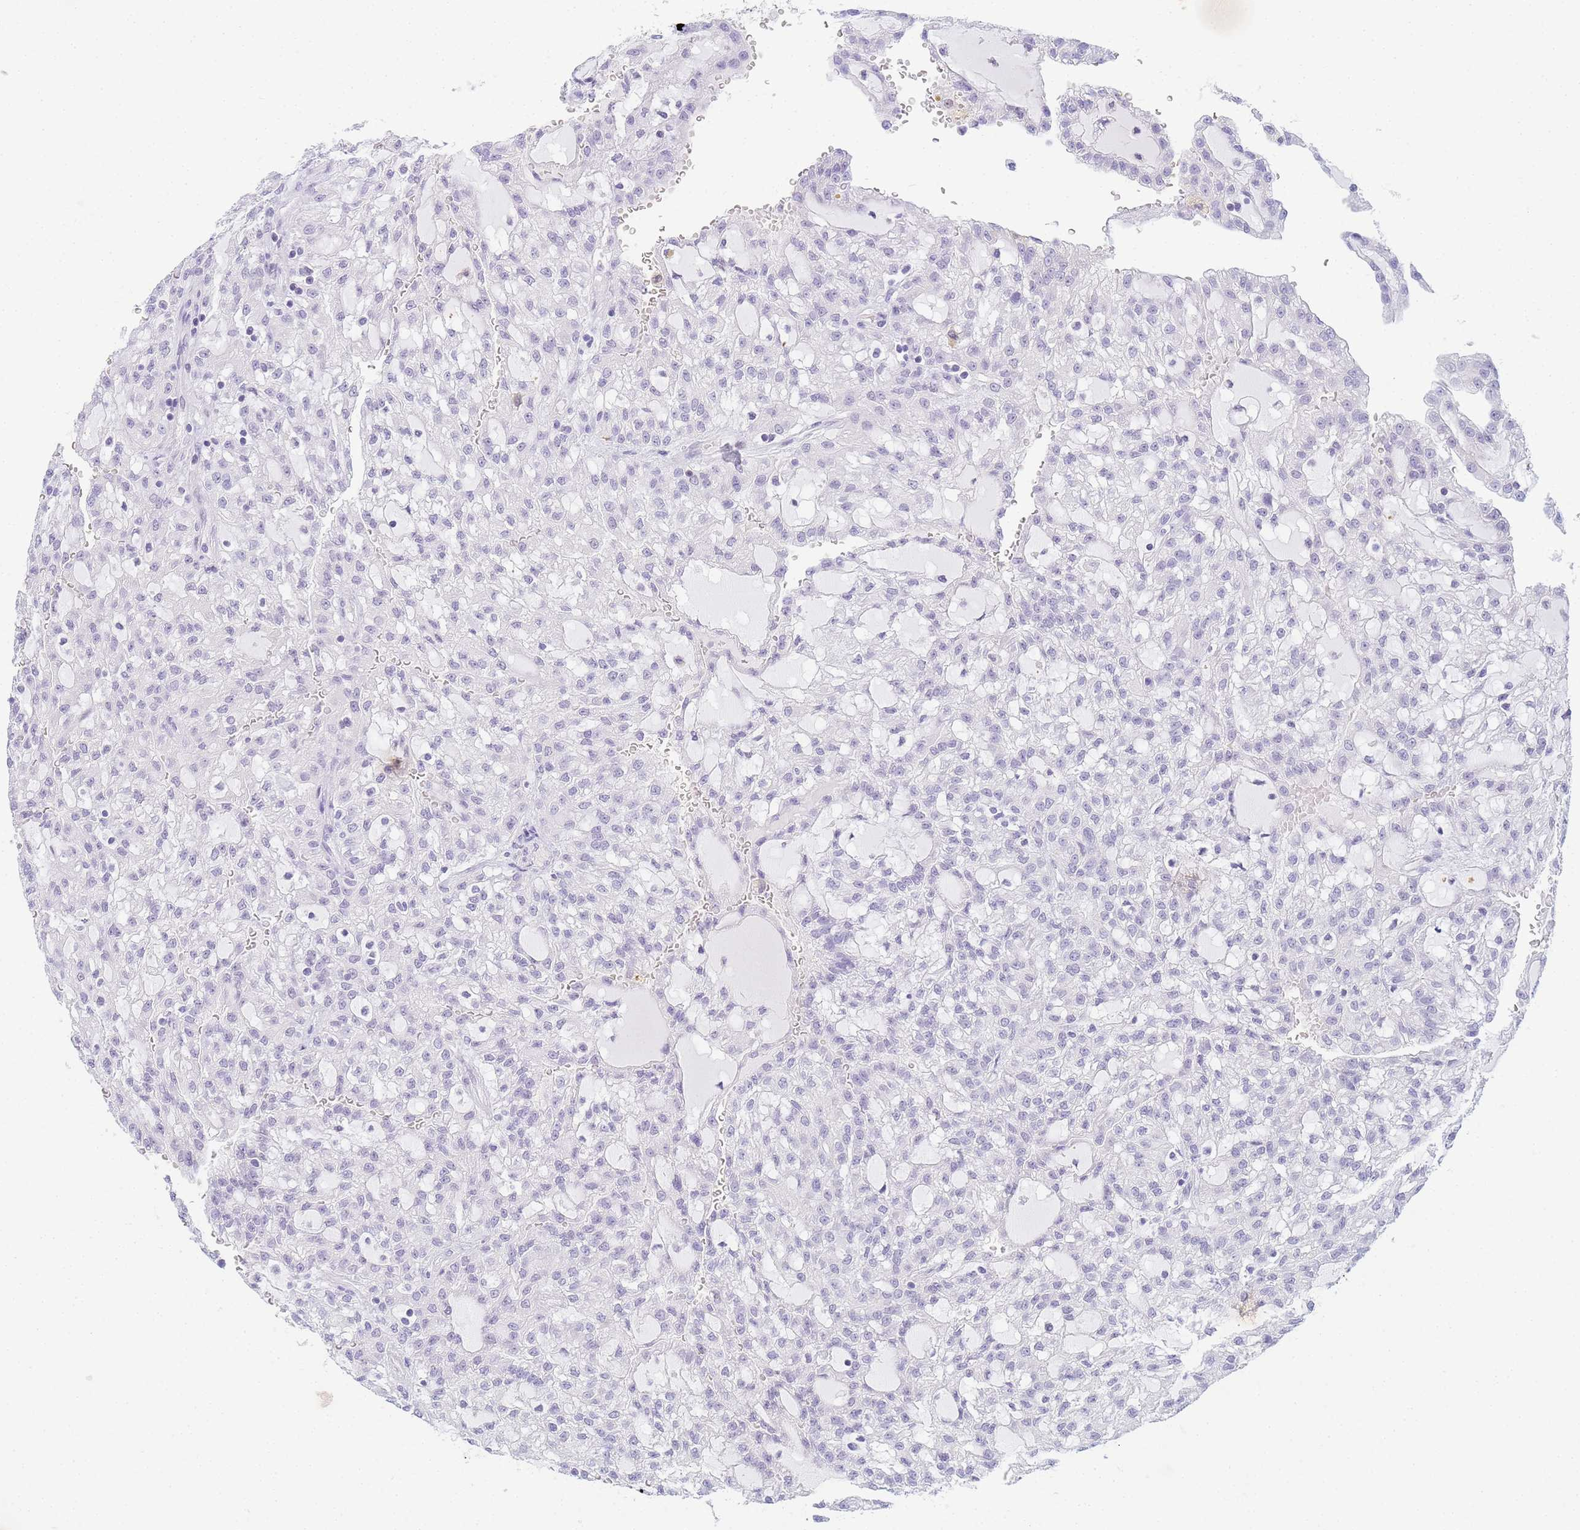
{"staining": {"intensity": "negative", "quantity": "none", "location": "none"}, "tissue": "renal cancer", "cell_type": "Tumor cells", "image_type": "cancer", "snomed": [{"axis": "morphology", "description": "Adenocarcinoma, NOS"}, {"axis": "topography", "description": "Kidney"}], "caption": "Micrograph shows no significant protein staining in tumor cells of renal cancer (adenocarcinoma). (Immunohistochemistry (ihc), brightfield microscopy, high magnification).", "gene": "SNX20", "patient": {"sex": "male", "age": 63}}